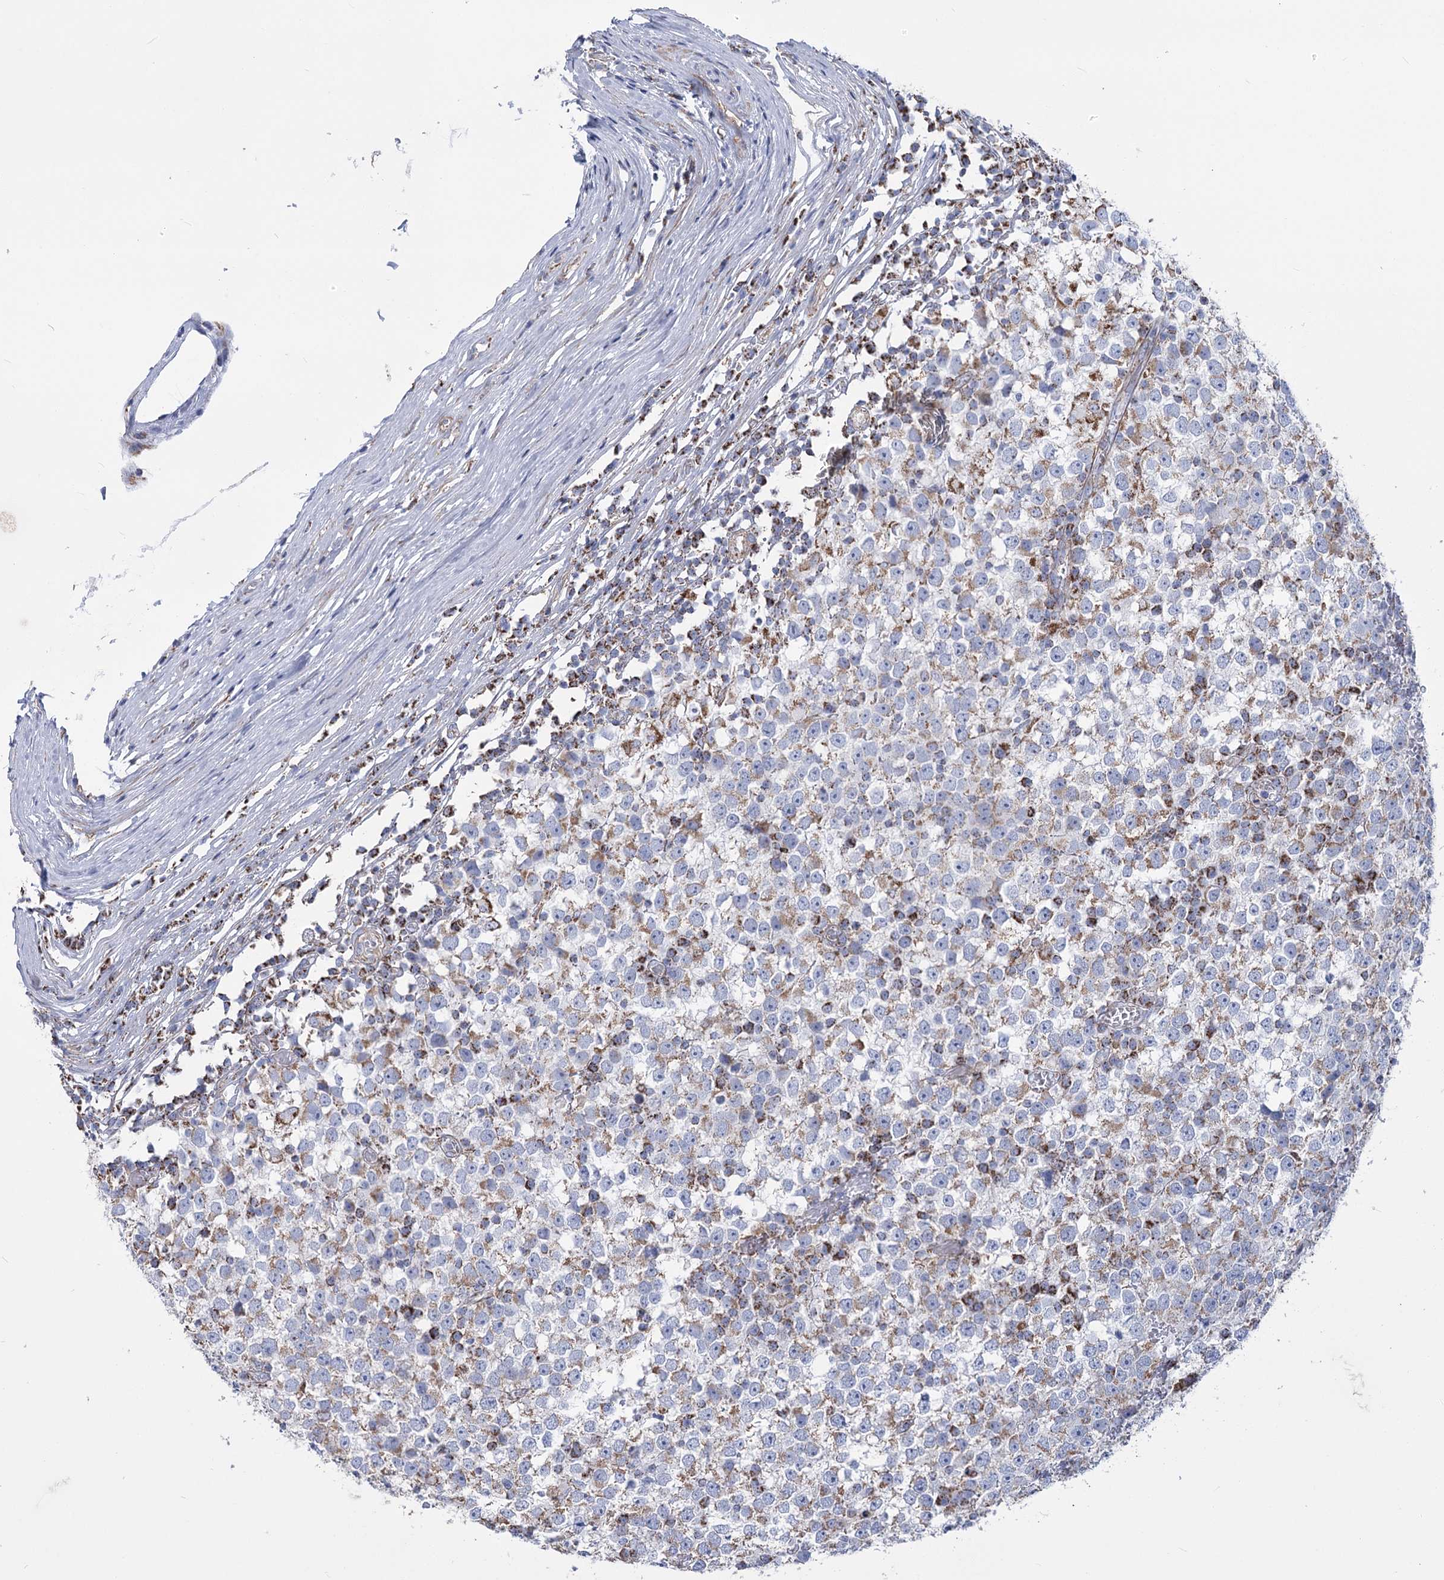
{"staining": {"intensity": "weak", "quantity": "25%-75%", "location": "cytoplasmic/membranous"}, "tissue": "testis cancer", "cell_type": "Tumor cells", "image_type": "cancer", "snomed": [{"axis": "morphology", "description": "Seminoma, NOS"}, {"axis": "topography", "description": "Testis"}], "caption": "Immunohistochemical staining of human testis cancer (seminoma) shows weak cytoplasmic/membranous protein staining in approximately 25%-75% of tumor cells. (IHC, brightfield microscopy, high magnification).", "gene": "PDHB", "patient": {"sex": "male", "age": 65}}